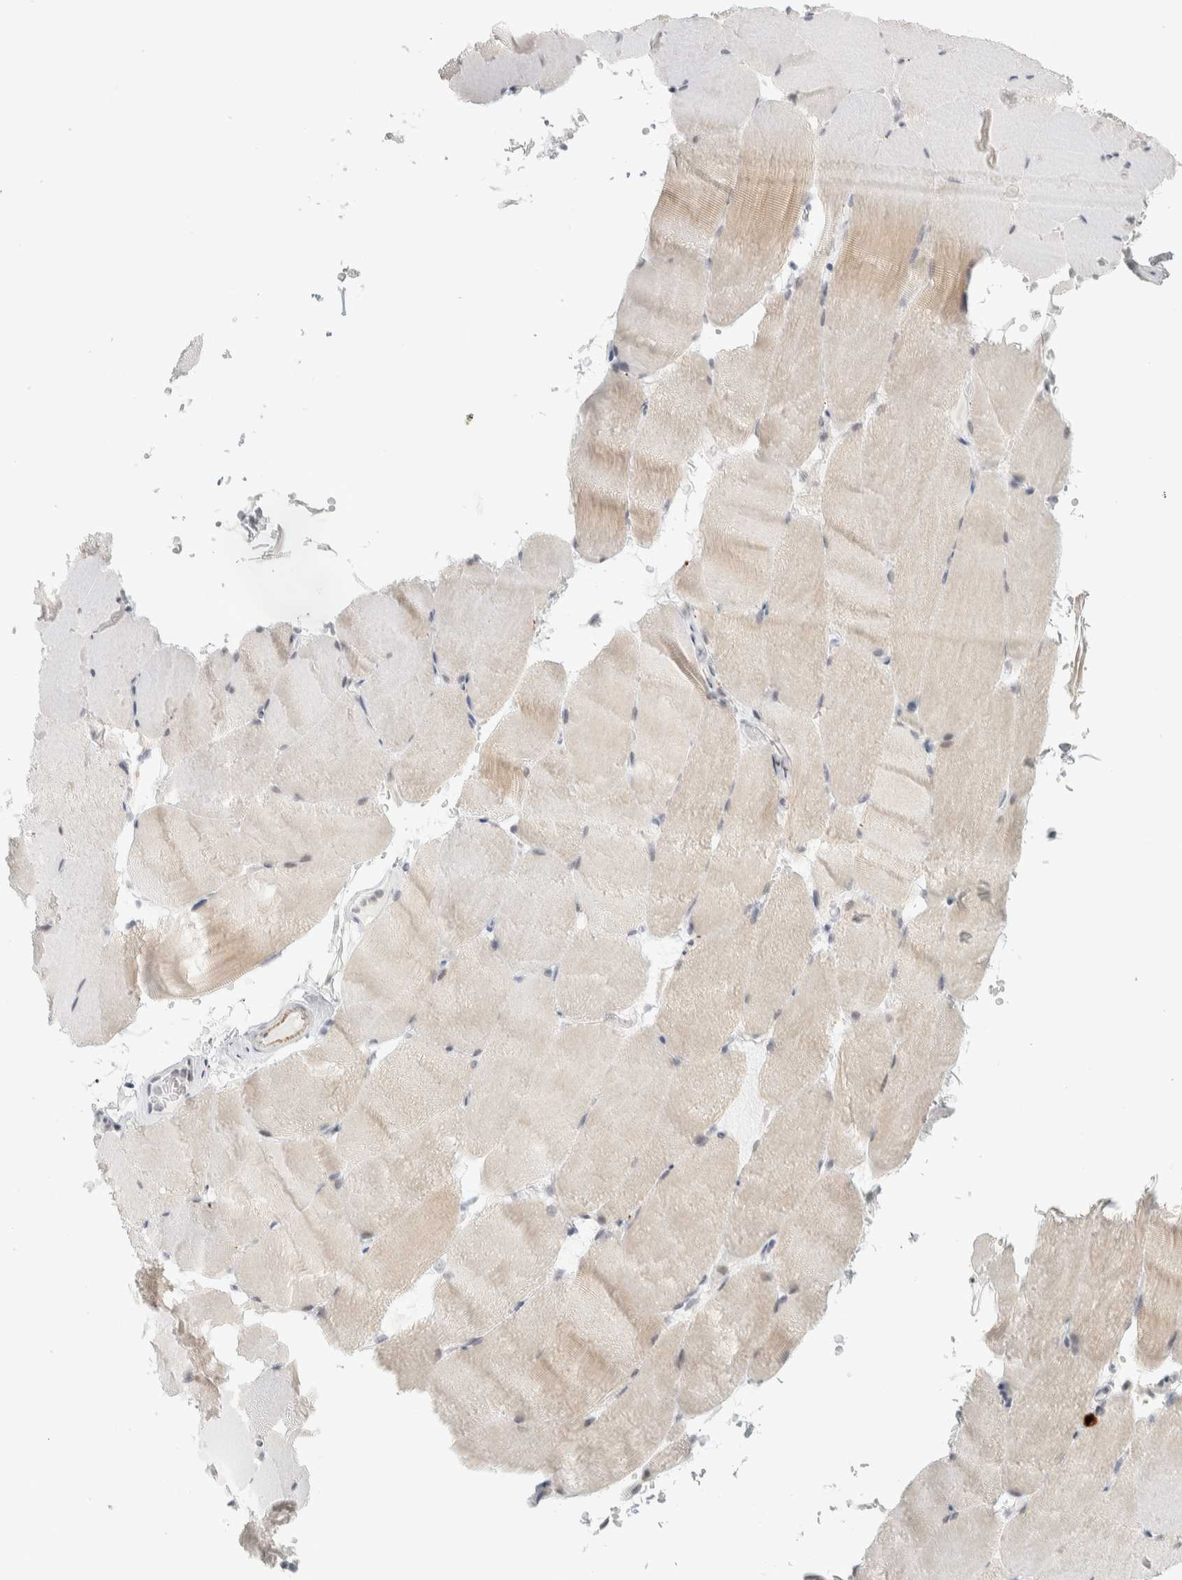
{"staining": {"intensity": "weak", "quantity": ">75%", "location": "cytoplasmic/membranous"}, "tissue": "skeletal muscle", "cell_type": "Myocytes", "image_type": "normal", "snomed": [{"axis": "morphology", "description": "Normal tissue, NOS"}, {"axis": "topography", "description": "Skeletal muscle"}, {"axis": "topography", "description": "Parathyroid gland"}], "caption": "Immunohistochemical staining of benign skeletal muscle reveals low levels of weak cytoplasmic/membranous positivity in about >75% of myocytes.", "gene": "CDH17", "patient": {"sex": "female", "age": 37}}